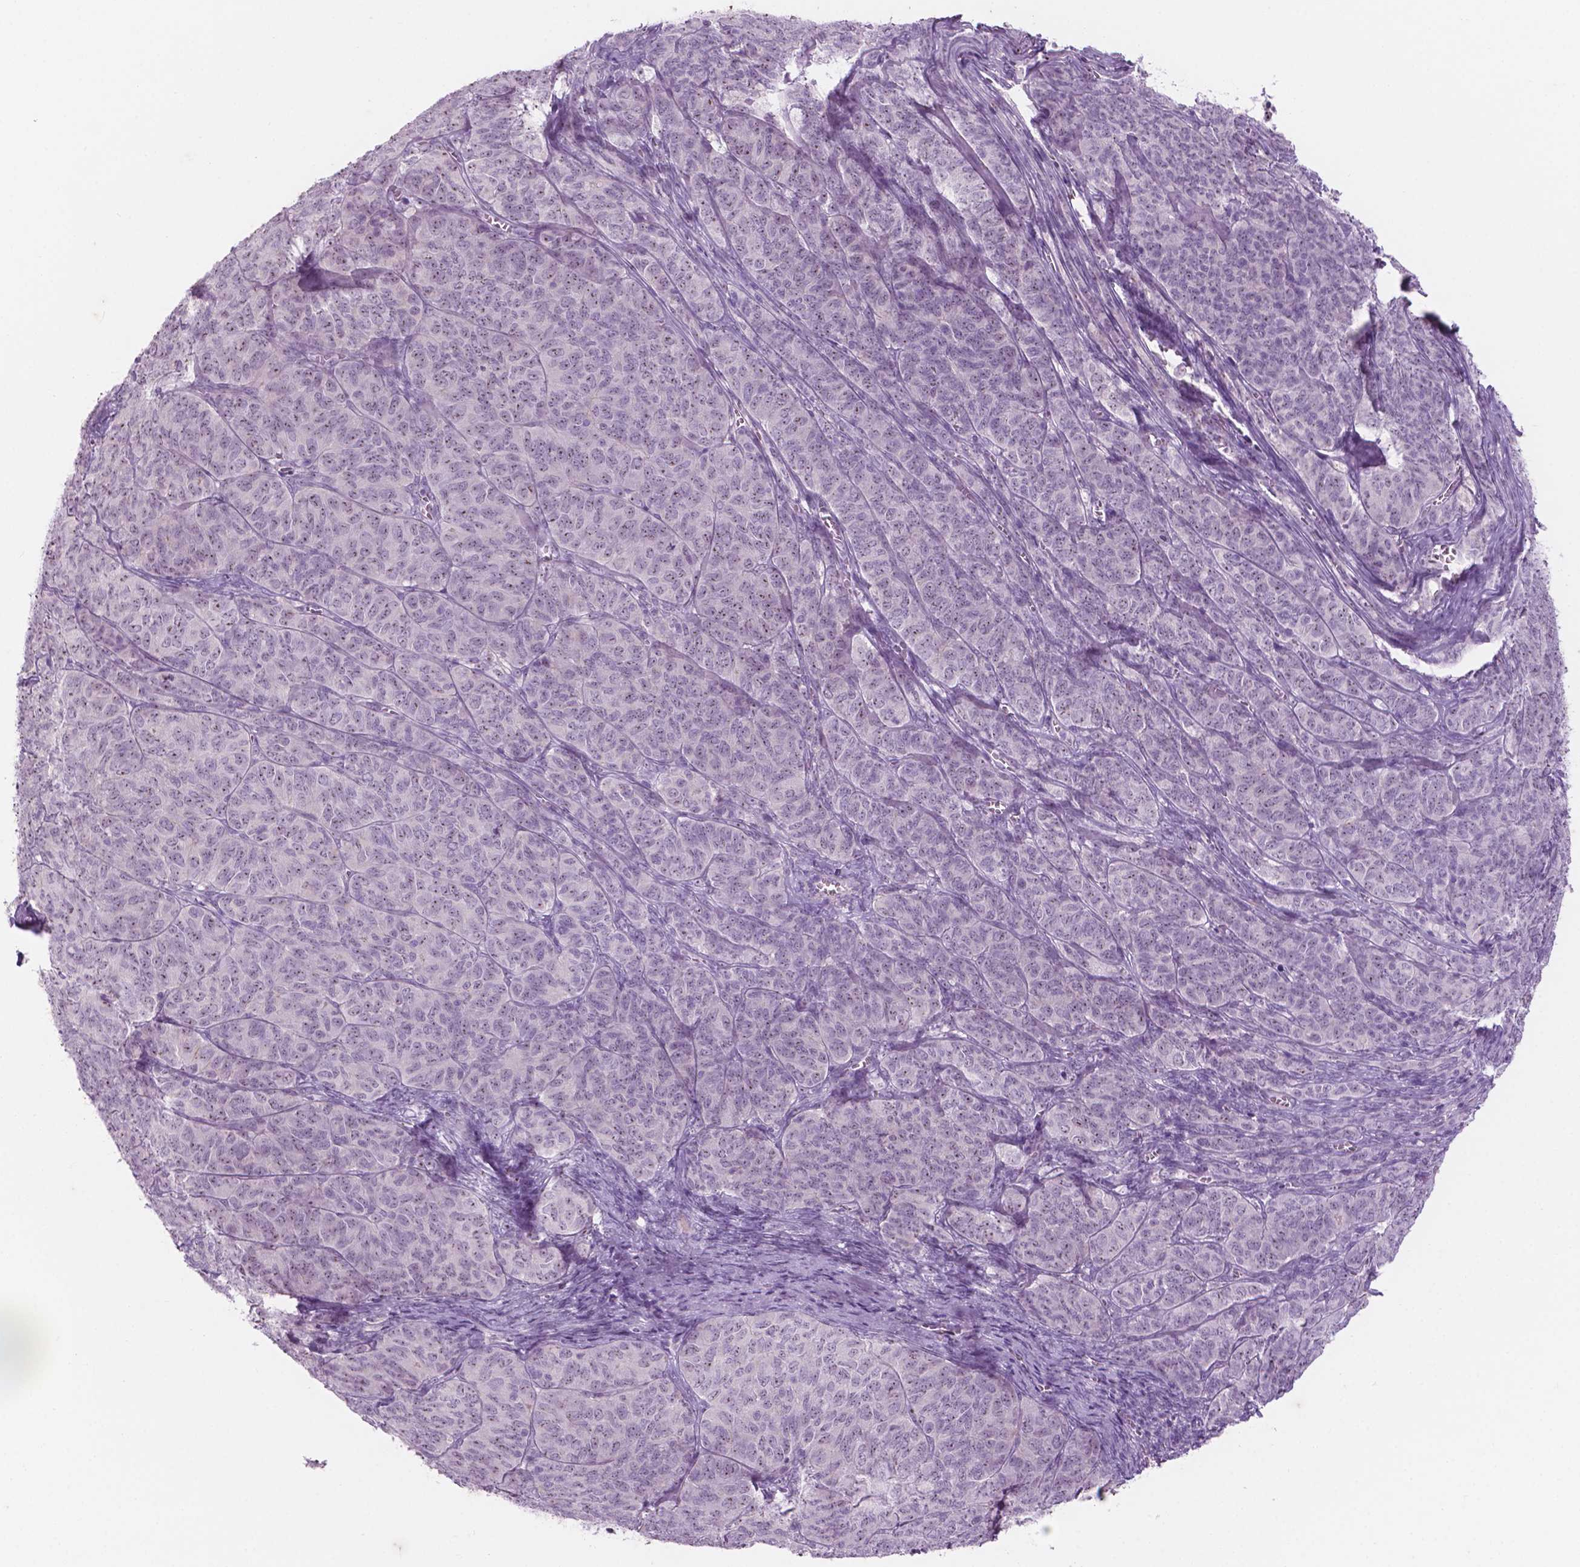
{"staining": {"intensity": "negative", "quantity": "none", "location": "none"}, "tissue": "ovarian cancer", "cell_type": "Tumor cells", "image_type": "cancer", "snomed": [{"axis": "morphology", "description": "Carcinoma, endometroid"}, {"axis": "topography", "description": "Ovary"}], "caption": "Immunohistochemistry image of neoplastic tissue: human ovarian cancer stained with DAB (3,3'-diaminobenzidine) exhibits no significant protein positivity in tumor cells.", "gene": "ZNF853", "patient": {"sex": "female", "age": 80}}